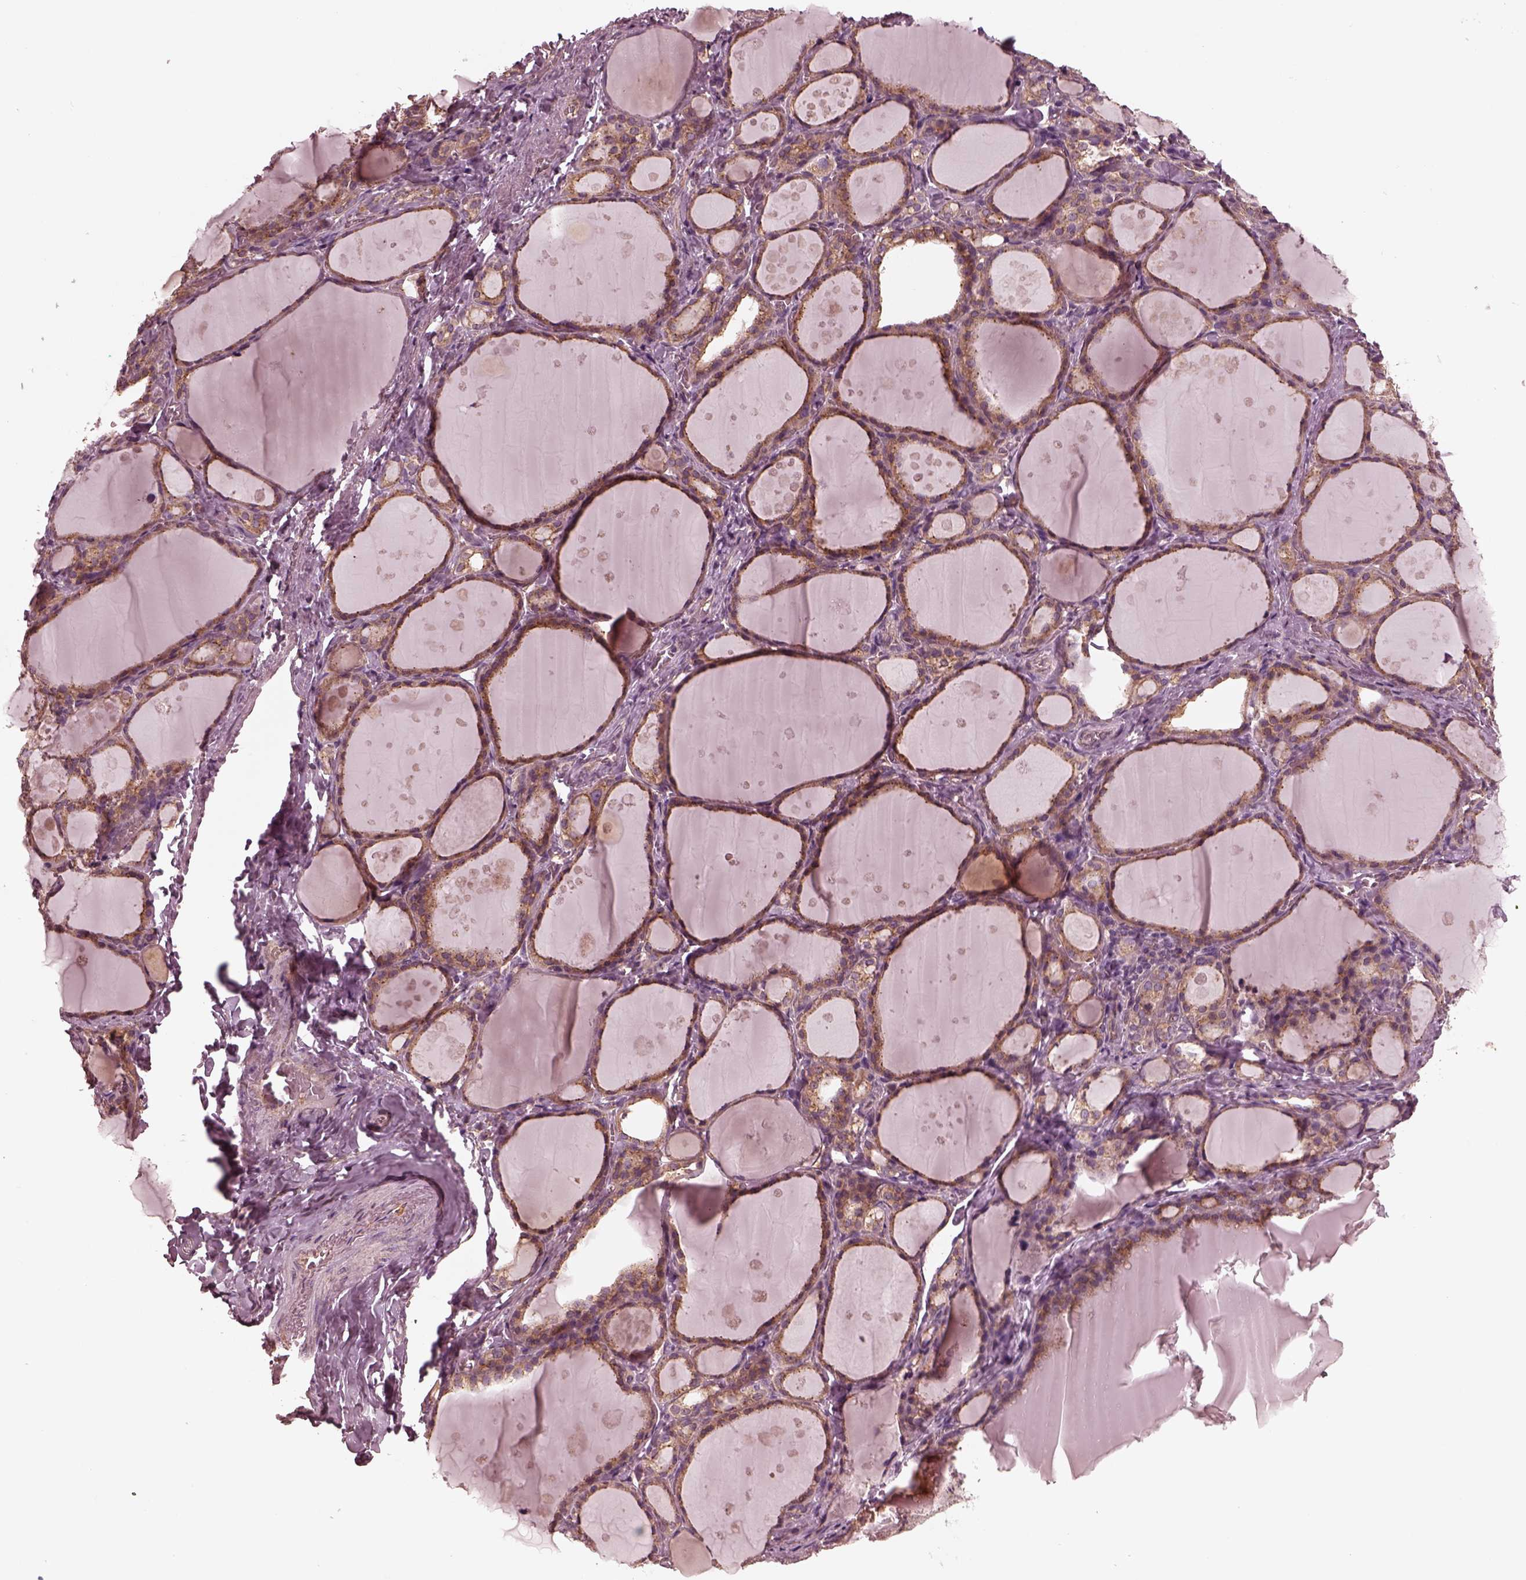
{"staining": {"intensity": "moderate", "quantity": ">75%", "location": "cytoplasmic/membranous"}, "tissue": "thyroid gland", "cell_type": "Glandular cells", "image_type": "normal", "snomed": [{"axis": "morphology", "description": "Normal tissue, NOS"}, {"axis": "topography", "description": "Thyroid gland"}], "caption": "Unremarkable thyroid gland was stained to show a protein in brown. There is medium levels of moderate cytoplasmic/membranous expression in about >75% of glandular cells.", "gene": "TUBG1", "patient": {"sex": "male", "age": 68}}